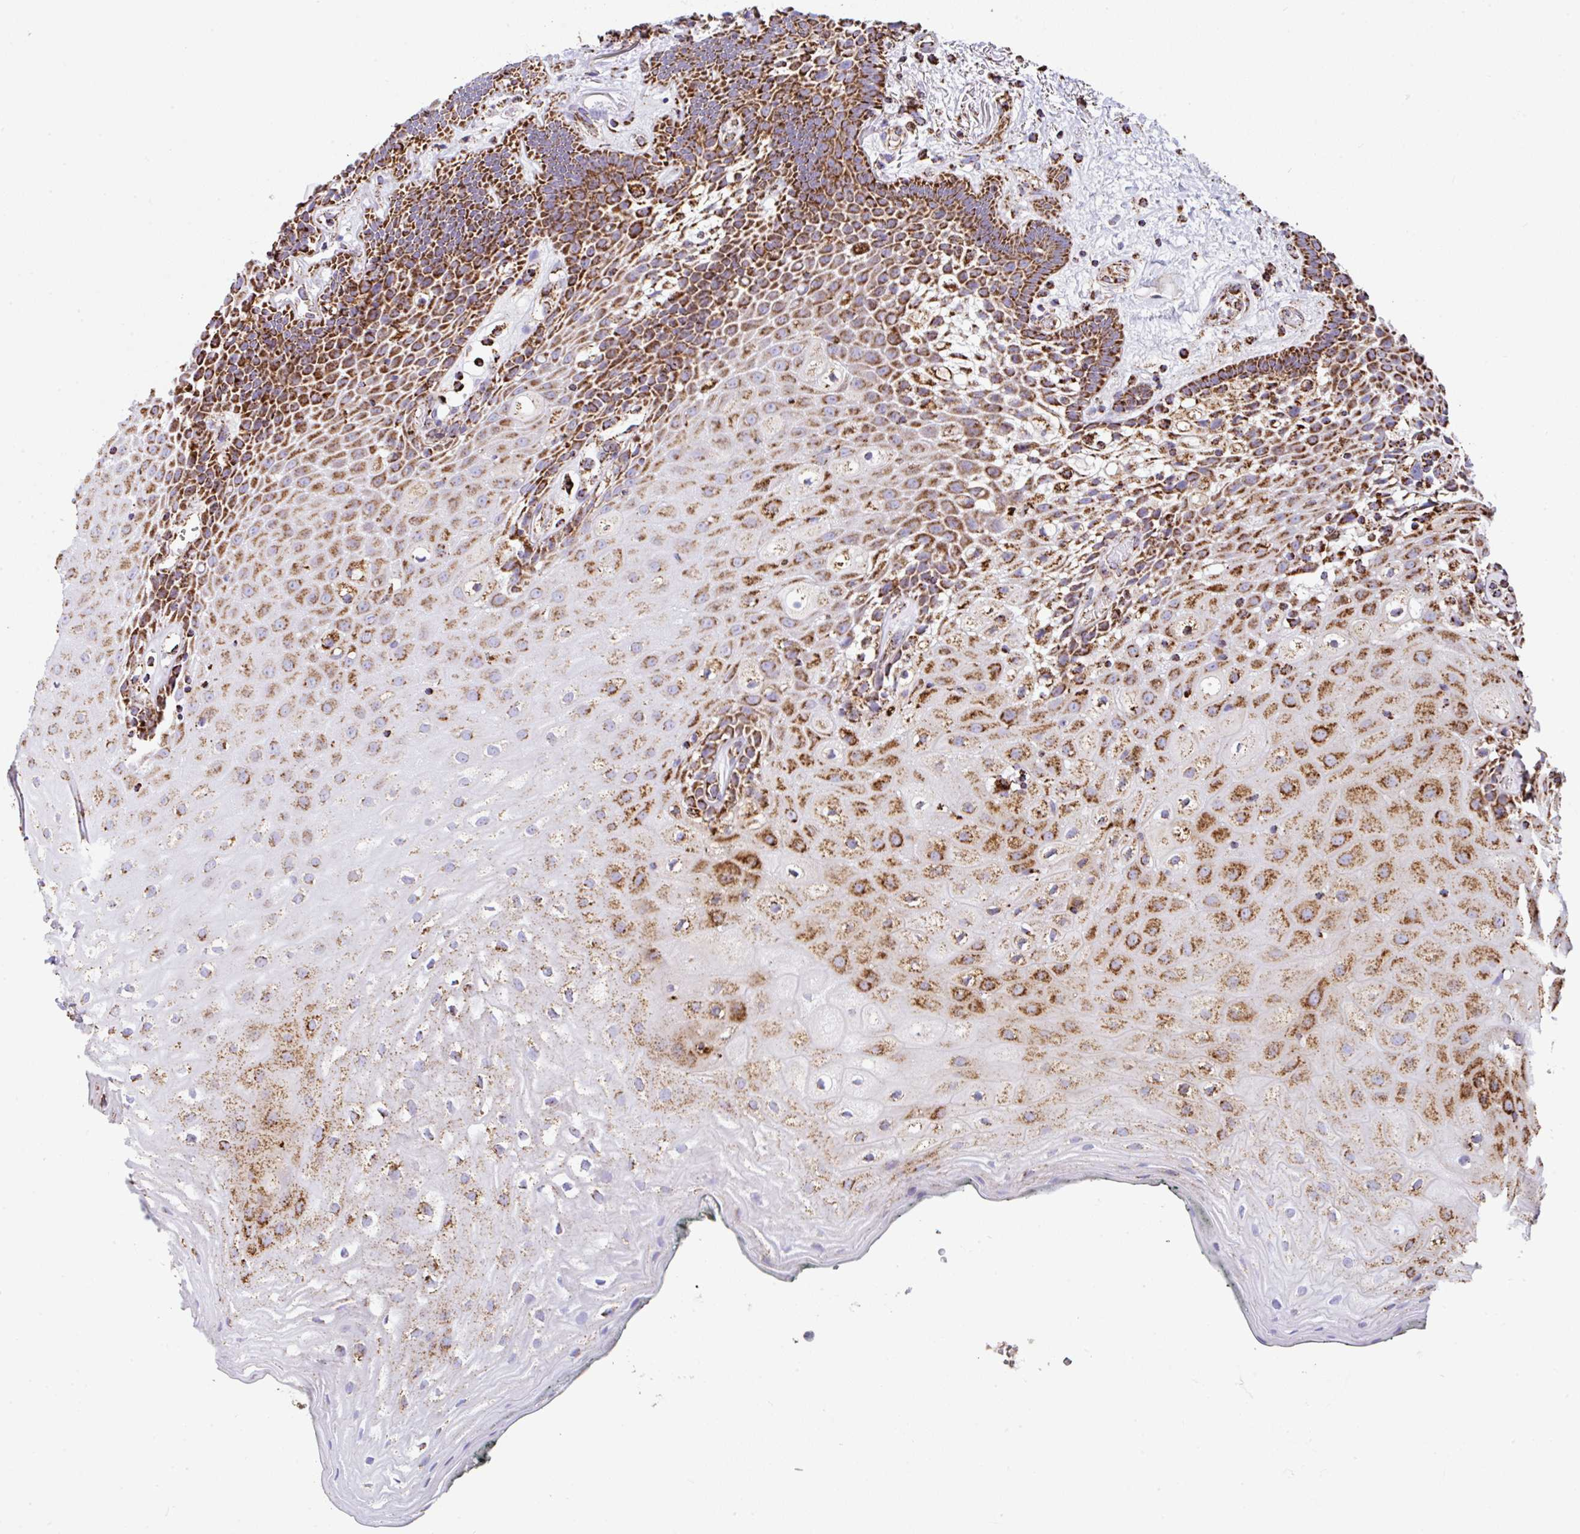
{"staining": {"intensity": "strong", "quantity": ">75%", "location": "cytoplasmic/membranous"}, "tissue": "oral mucosa", "cell_type": "Squamous epithelial cells", "image_type": "normal", "snomed": [{"axis": "morphology", "description": "Normal tissue, NOS"}, {"axis": "morphology", "description": "Squamous cell carcinoma, NOS"}, {"axis": "topography", "description": "Oral tissue"}, {"axis": "topography", "description": "Head-Neck"}], "caption": "The immunohistochemical stain highlights strong cytoplasmic/membranous expression in squamous epithelial cells of benign oral mucosa.", "gene": "ANKRD33B", "patient": {"sex": "male", "age": 64}}